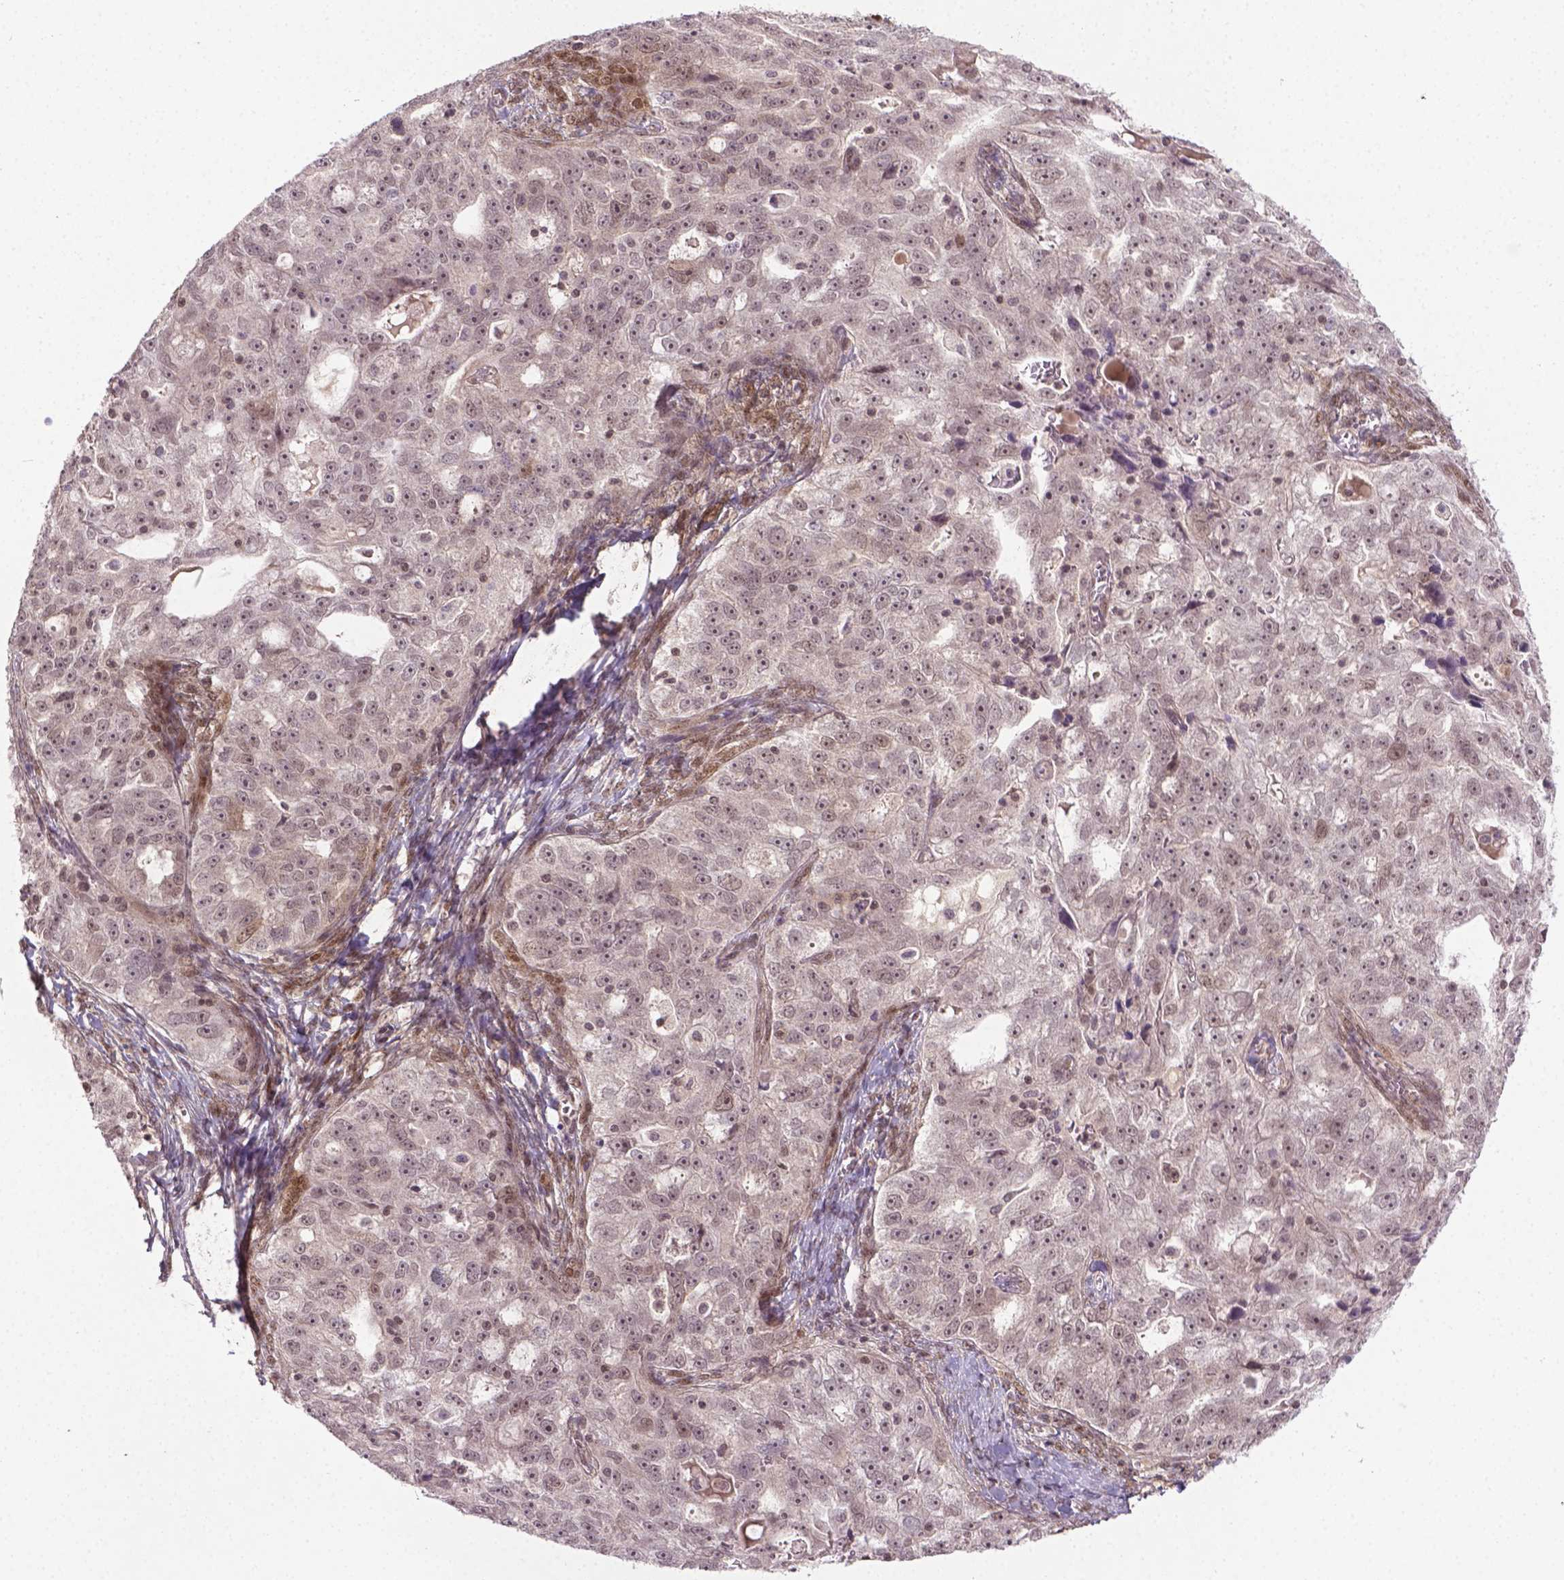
{"staining": {"intensity": "weak", "quantity": ">75%", "location": "nuclear"}, "tissue": "ovarian cancer", "cell_type": "Tumor cells", "image_type": "cancer", "snomed": [{"axis": "morphology", "description": "Cystadenocarcinoma, serous, NOS"}, {"axis": "topography", "description": "Ovary"}], "caption": "A low amount of weak nuclear expression is seen in about >75% of tumor cells in ovarian cancer tissue.", "gene": "ANKRD54", "patient": {"sex": "female", "age": 51}}